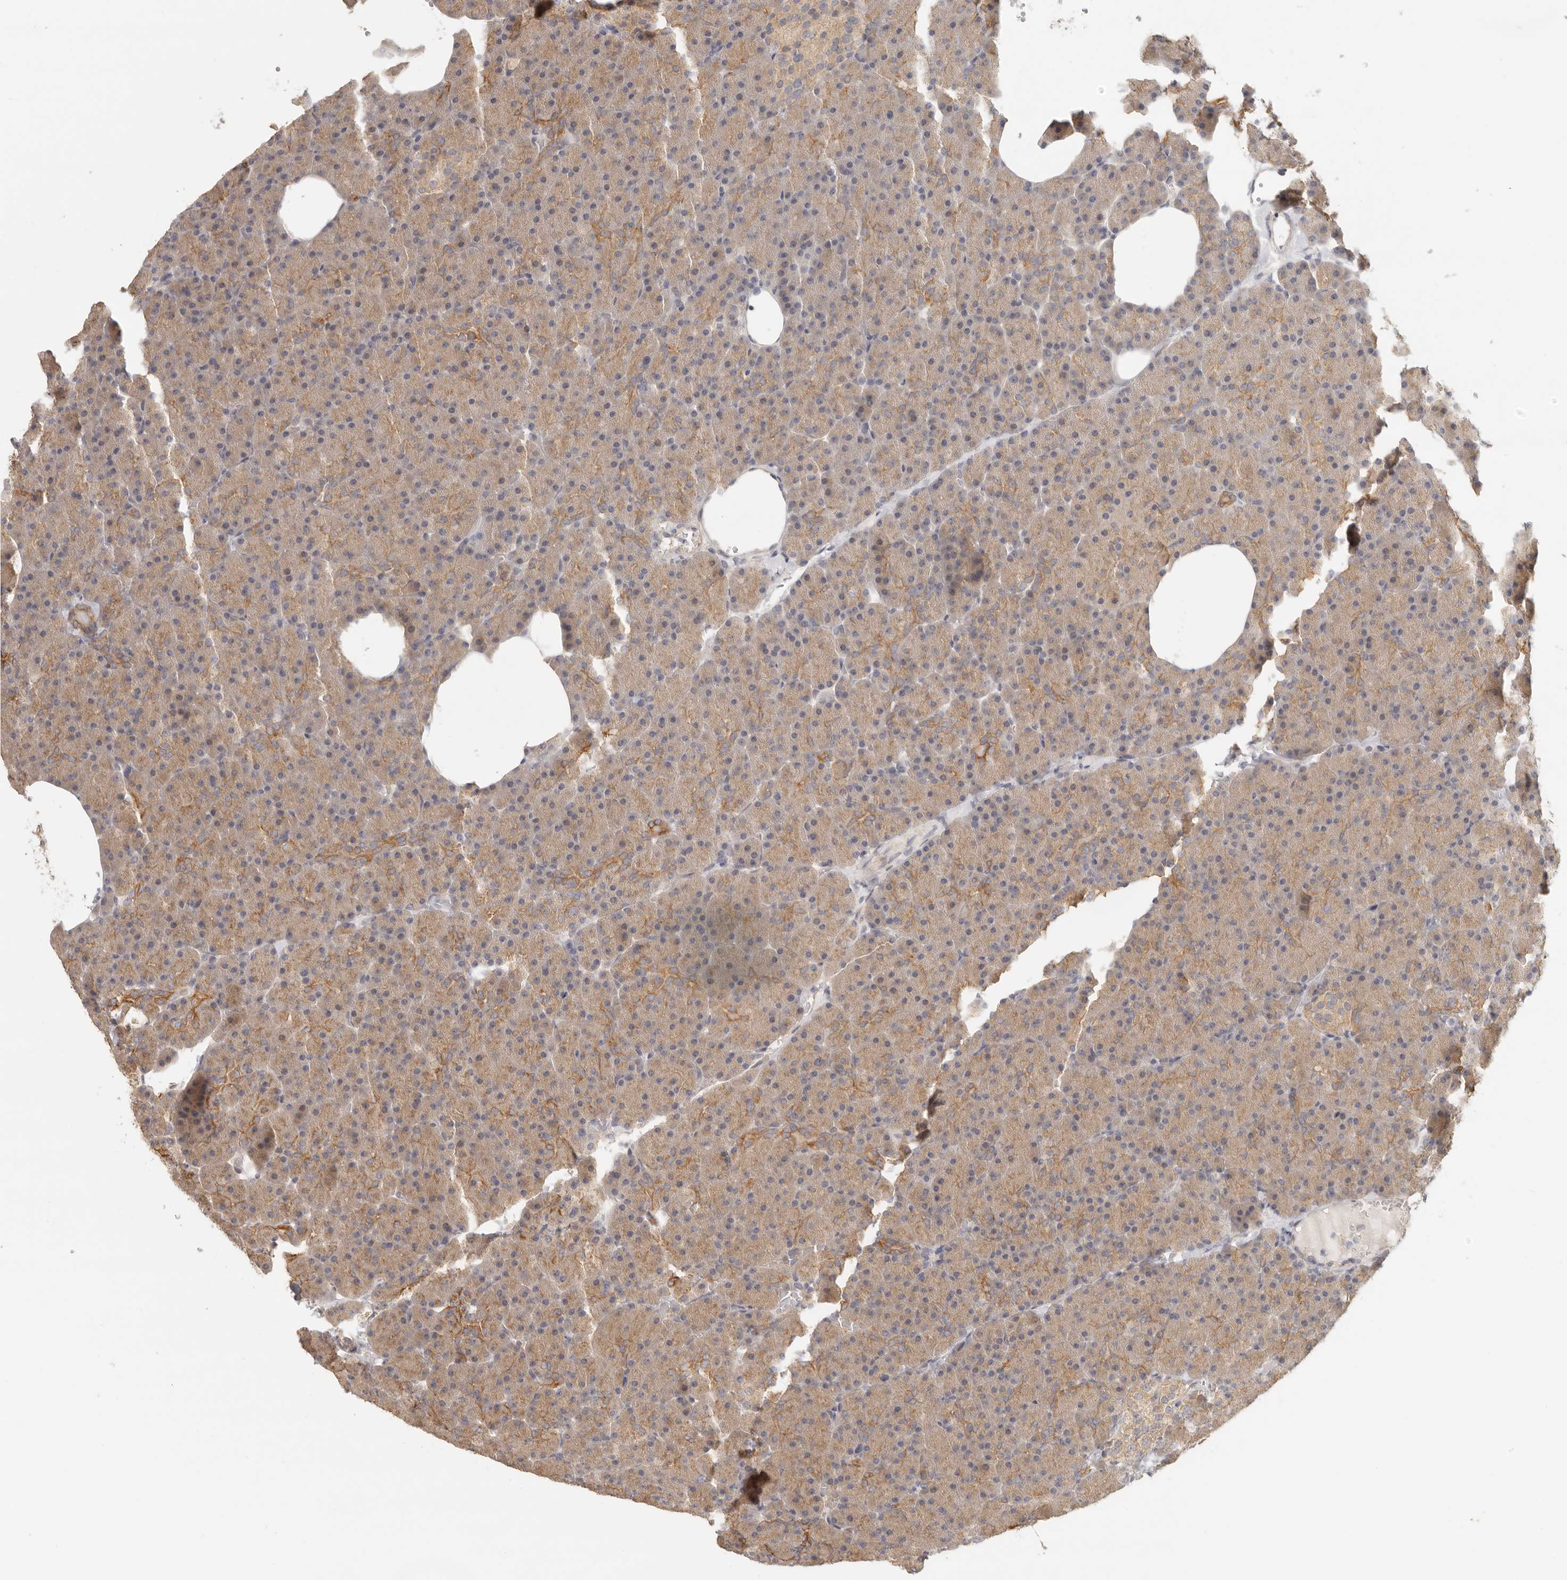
{"staining": {"intensity": "moderate", "quantity": ">75%", "location": "cytoplasmic/membranous"}, "tissue": "pancreas", "cell_type": "Exocrine glandular cells", "image_type": "normal", "snomed": [{"axis": "morphology", "description": "Normal tissue, NOS"}, {"axis": "morphology", "description": "Carcinoid, malignant, NOS"}, {"axis": "topography", "description": "Pancreas"}], "caption": "A medium amount of moderate cytoplasmic/membranous expression is seen in about >75% of exocrine glandular cells in benign pancreas. Using DAB (3,3'-diaminobenzidine) (brown) and hematoxylin (blue) stains, captured at high magnification using brightfield microscopy.", "gene": "AHDC1", "patient": {"sex": "female", "age": 35}}